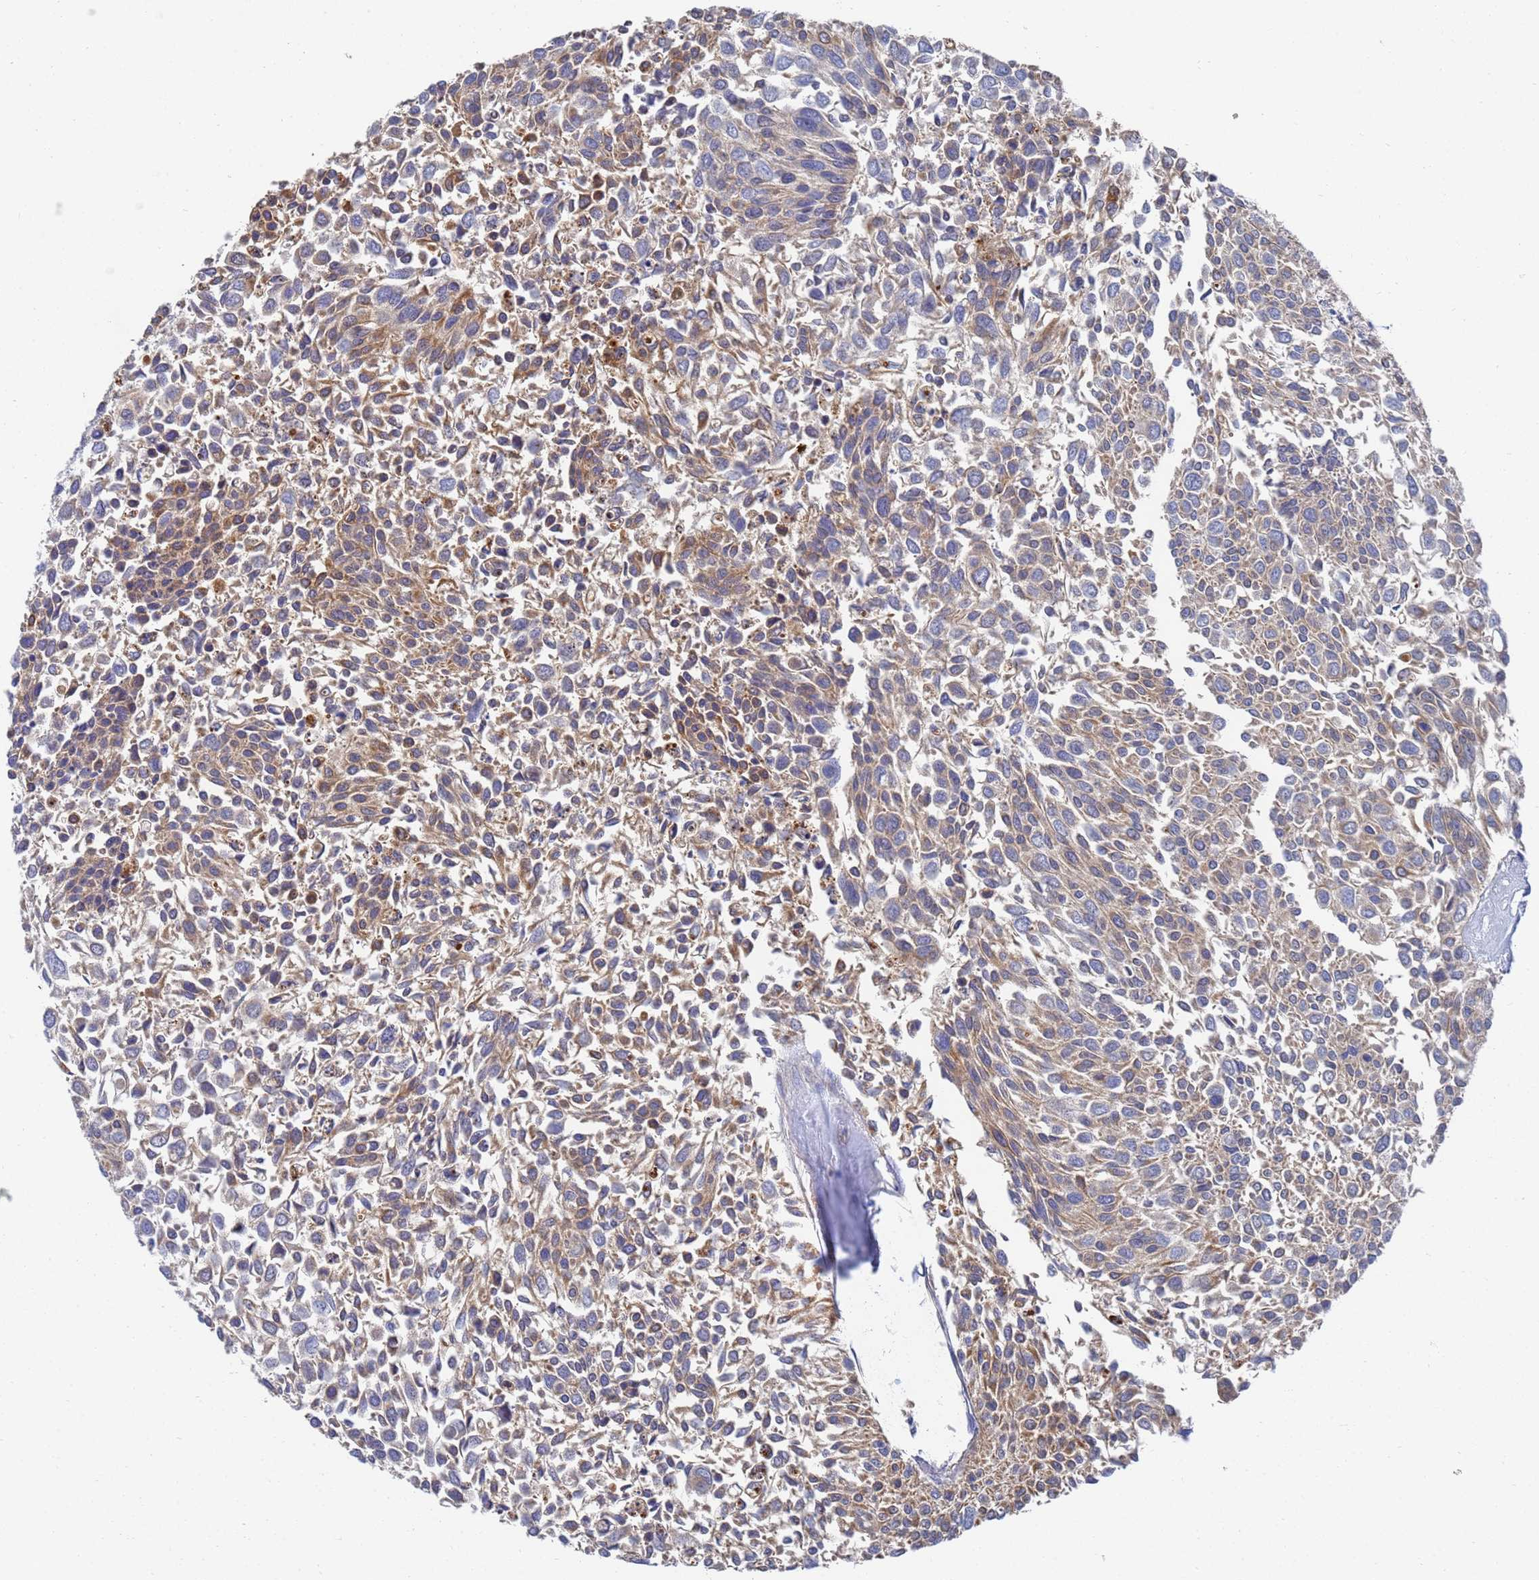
{"staining": {"intensity": "weak", "quantity": ">75%", "location": "cytoplasmic/membranous"}, "tissue": "urothelial cancer", "cell_type": "Tumor cells", "image_type": "cancer", "snomed": [{"axis": "morphology", "description": "Urothelial carcinoma, NOS"}, {"axis": "topography", "description": "Urinary bladder"}], "caption": "Transitional cell carcinoma stained for a protein (brown) displays weak cytoplasmic/membranous positive staining in about >75% of tumor cells.", "gene": "GCHFR", "patient": {"sex": "male", "age": 55}}